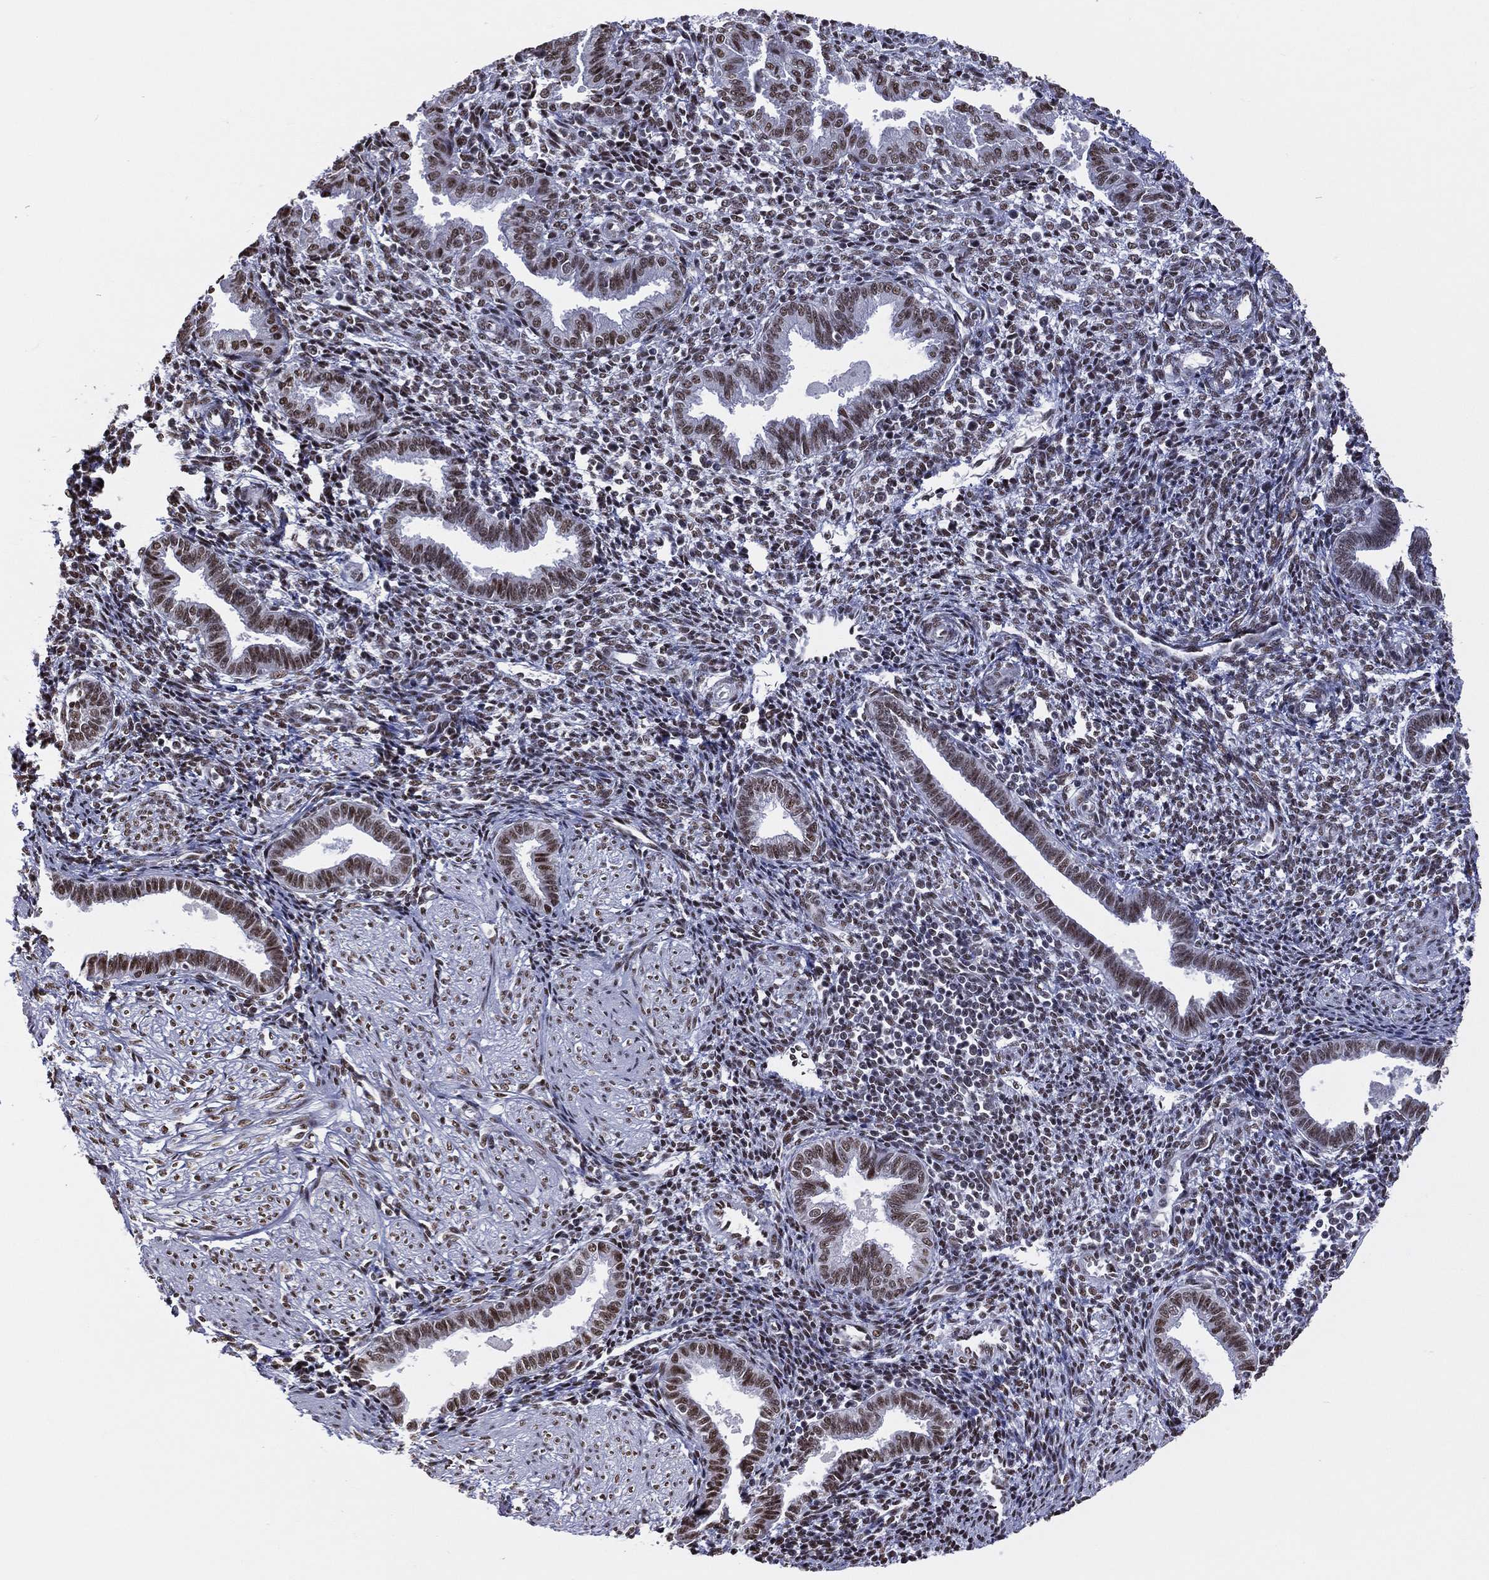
{"staining": {"intensity": "moderate", "quantity": "25%-75%", "location": "nuclear"}, "tissue": "endometrium", "cell_type": "Cells in endometrial stroma", "image_type": "normal", "snomed": [{"axis": "morphology", "description": "Normal tissue, NOS"}, {"axis": "topography", "description": "Endometrium"}], "caption": "The immunohistochemical stain shows moderate nuclear staining in cells in endometrial stroma of normal endometrium. (Brightfield microscopy of DAB IHC at high magnification).", "gene": "ZNF7", "patient": {"sex": "female", "age": 37}}